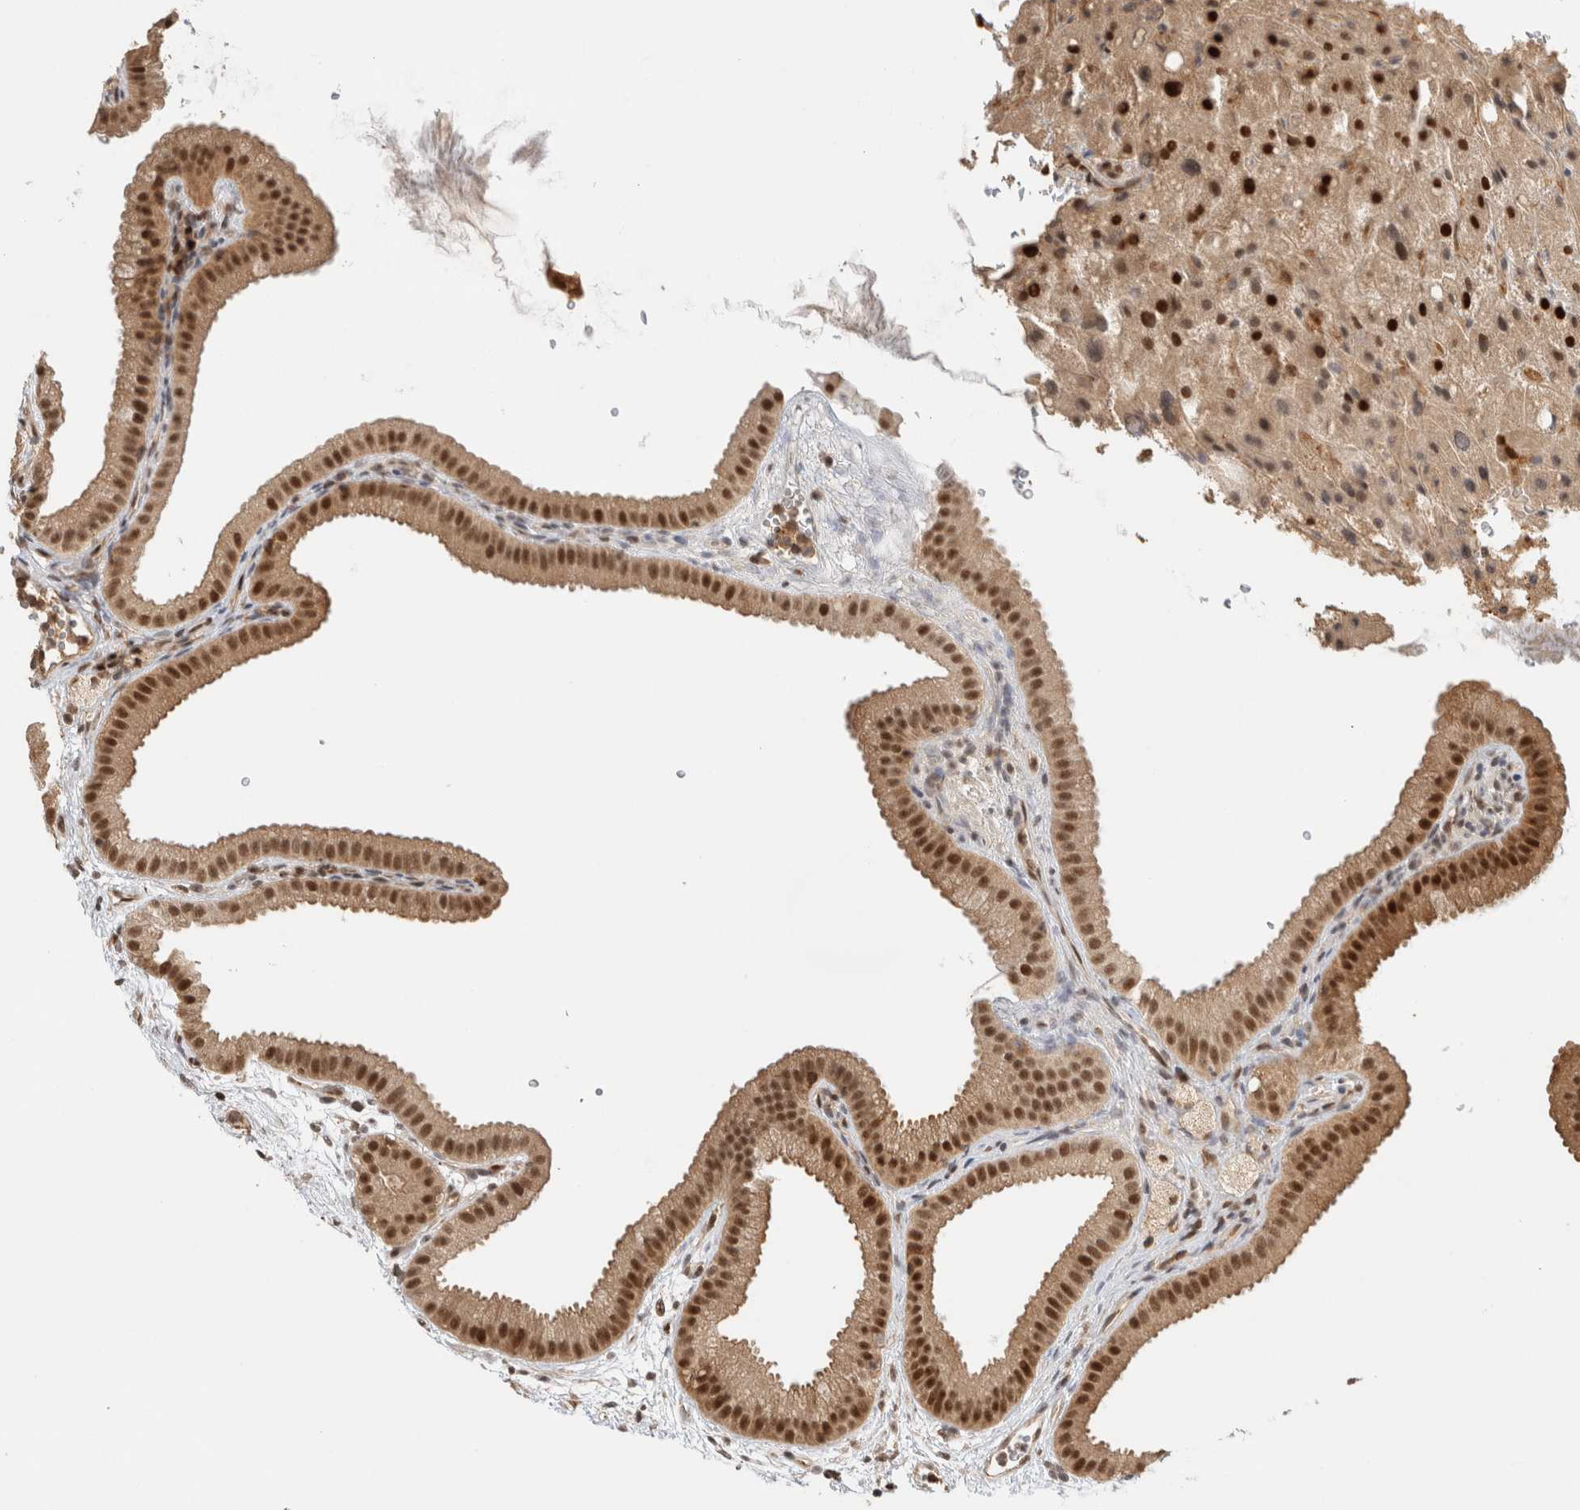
{"staining": {"intensity": "strong", "quantity": ">75%", "location": "cytoplasmic/membranous,nuclear"}, "tissue": "gallbladder", "cell_type": "Glandular cells", "image_type": "normal", "snomed": [{"axis": "morphology", "description": "Normal tissue, NOS"}, {"axis": "topography", "description": "Gallbladder"}], "caption": "High-power microscopy captured an immunohistochemistry photomicrograph of benign gallbladder, revealing strong cytoplasmic/membranous,nuclear staining in approximately >75% of glandular cells.", "gene": "SNRNP40", "patient": {"sex": "female", "age": 64}}